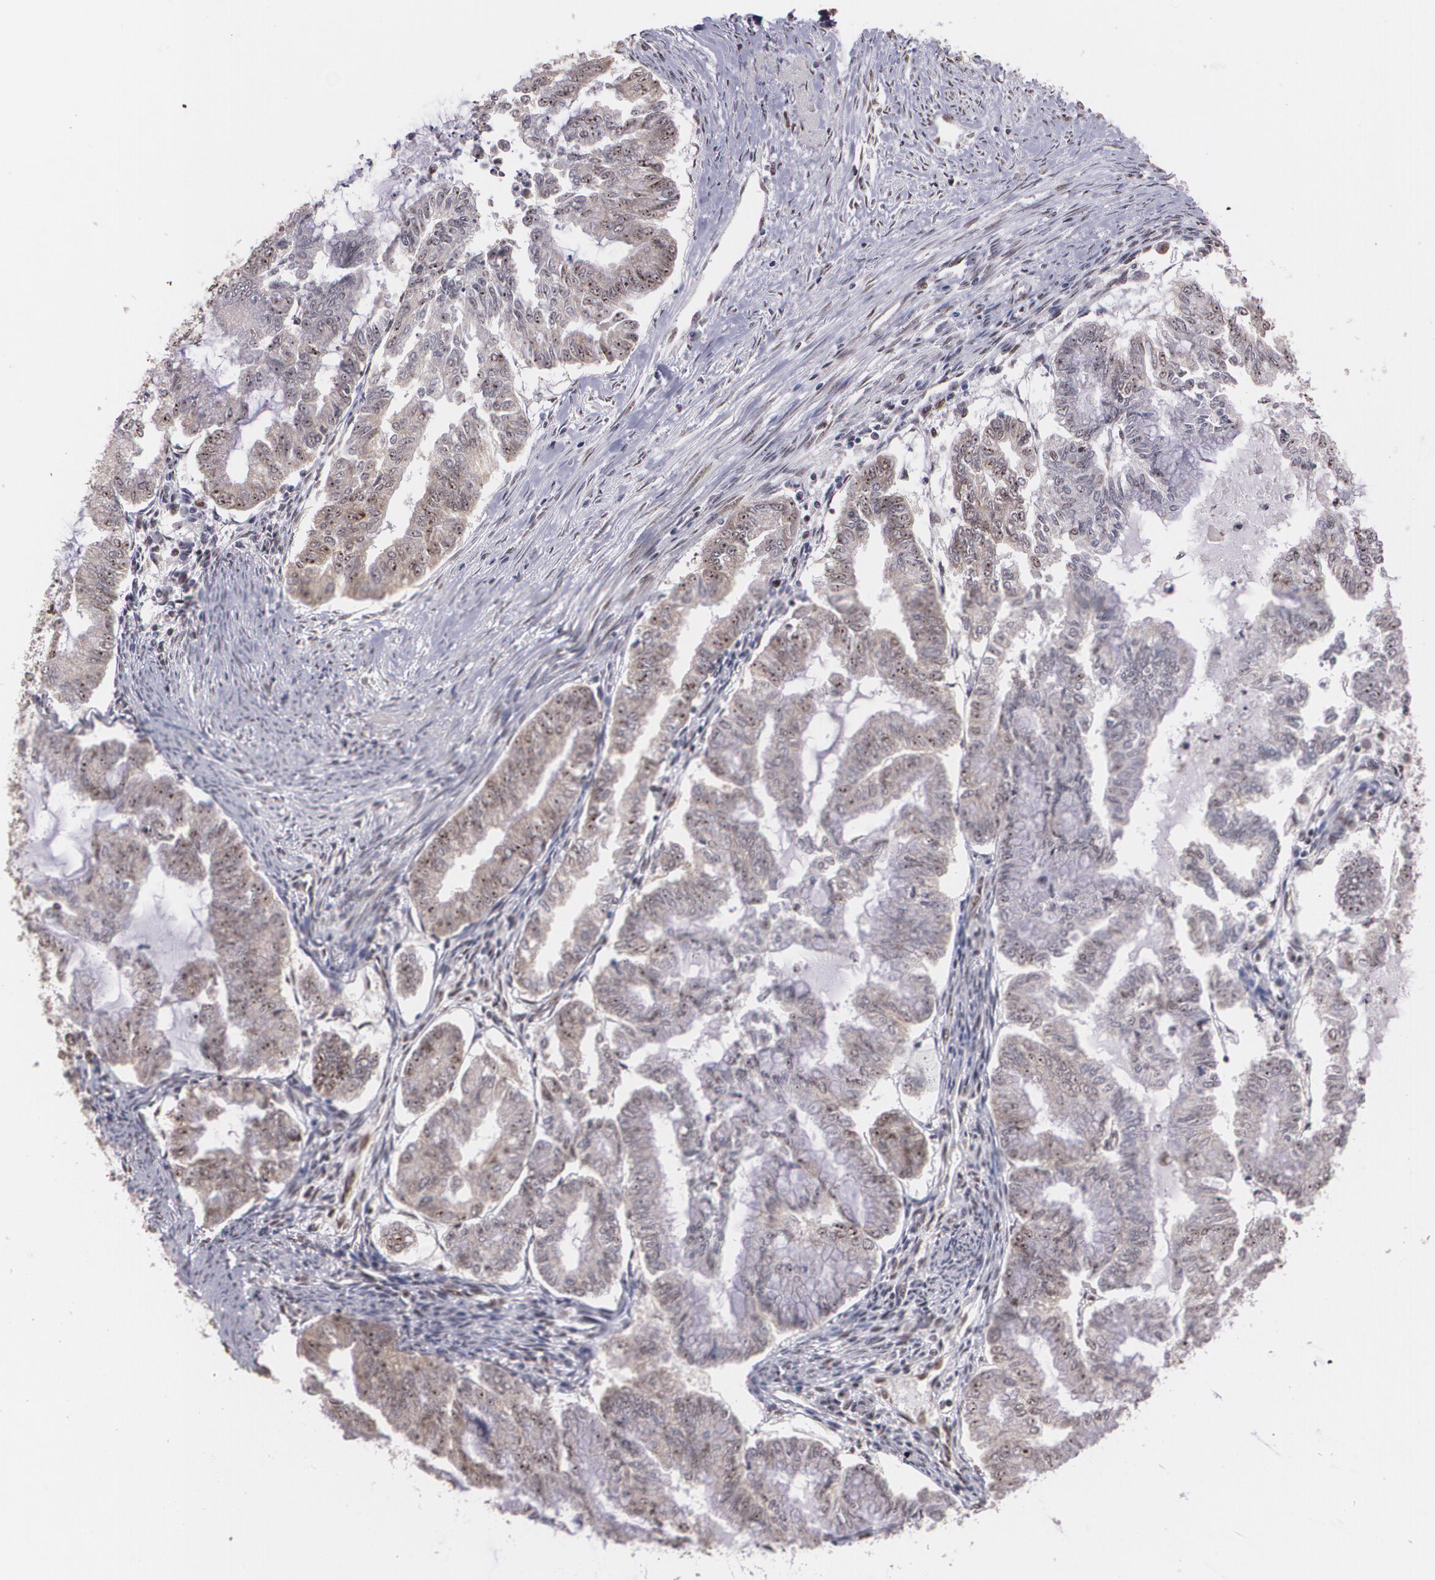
{"staining": {"intensity": "moderate", "quantity": ">75%", "location": "cytoplasmic/membranous,nuclear"}, "tissue": "endometrial cancer", "cell_type": "Tumor cells", "image_type": "cancer", "snomed": [{"axis": "morphology", "description": "Adenocarcinoma, NOS"}, {"axis": "topography", "description": "Endometrium"}], "caption": "The immunohistochemical stain labels moderate cytoplasmic/membranous and nuclear staining in tumor cells of endometrial adenocarcinoma tissue.", "gene": "C6orf15", "patient": {"sex": "female", "age": 79}}